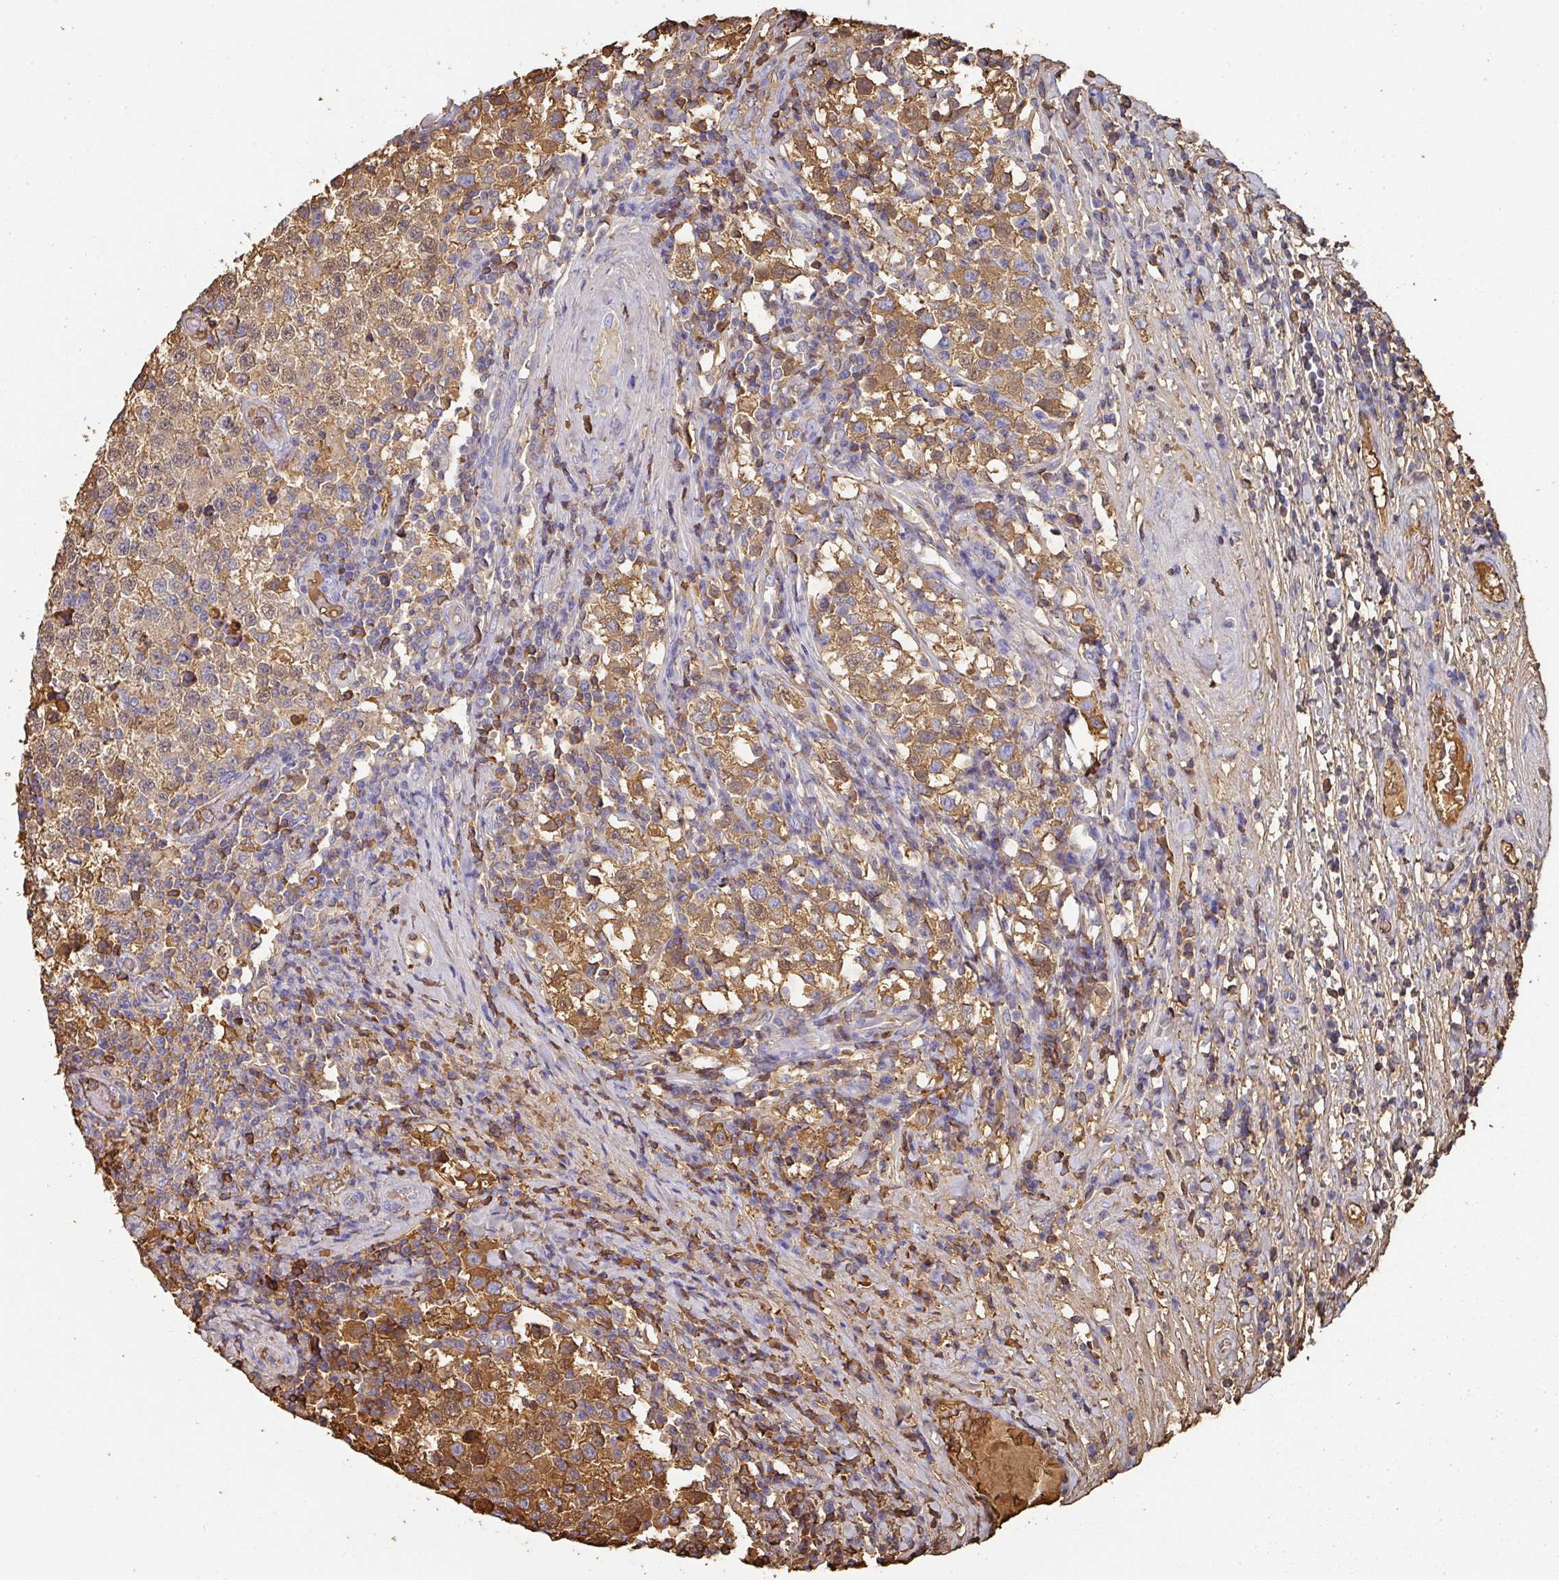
{"staining": {"intensity": "moderate", "quantity": ">75%", "location": "cytoplasmic/membranous"}, "tissue": "testis cancer", "cell_type": "Tumor cells", "image_type": "cancer", "snomed": [{"axis": "morphology", "description": "Seminoma, NOS"}, {"axis": "topography", "description": "Testis"}], "caption": "Moderate cytoplasmic/membranous expression for a protein is appreciated in approximately >75% of tumor cells of testis cancer using immunohistochemistry.", "gene": "ALB", "patient": {"sex": "male", "age": 34}}